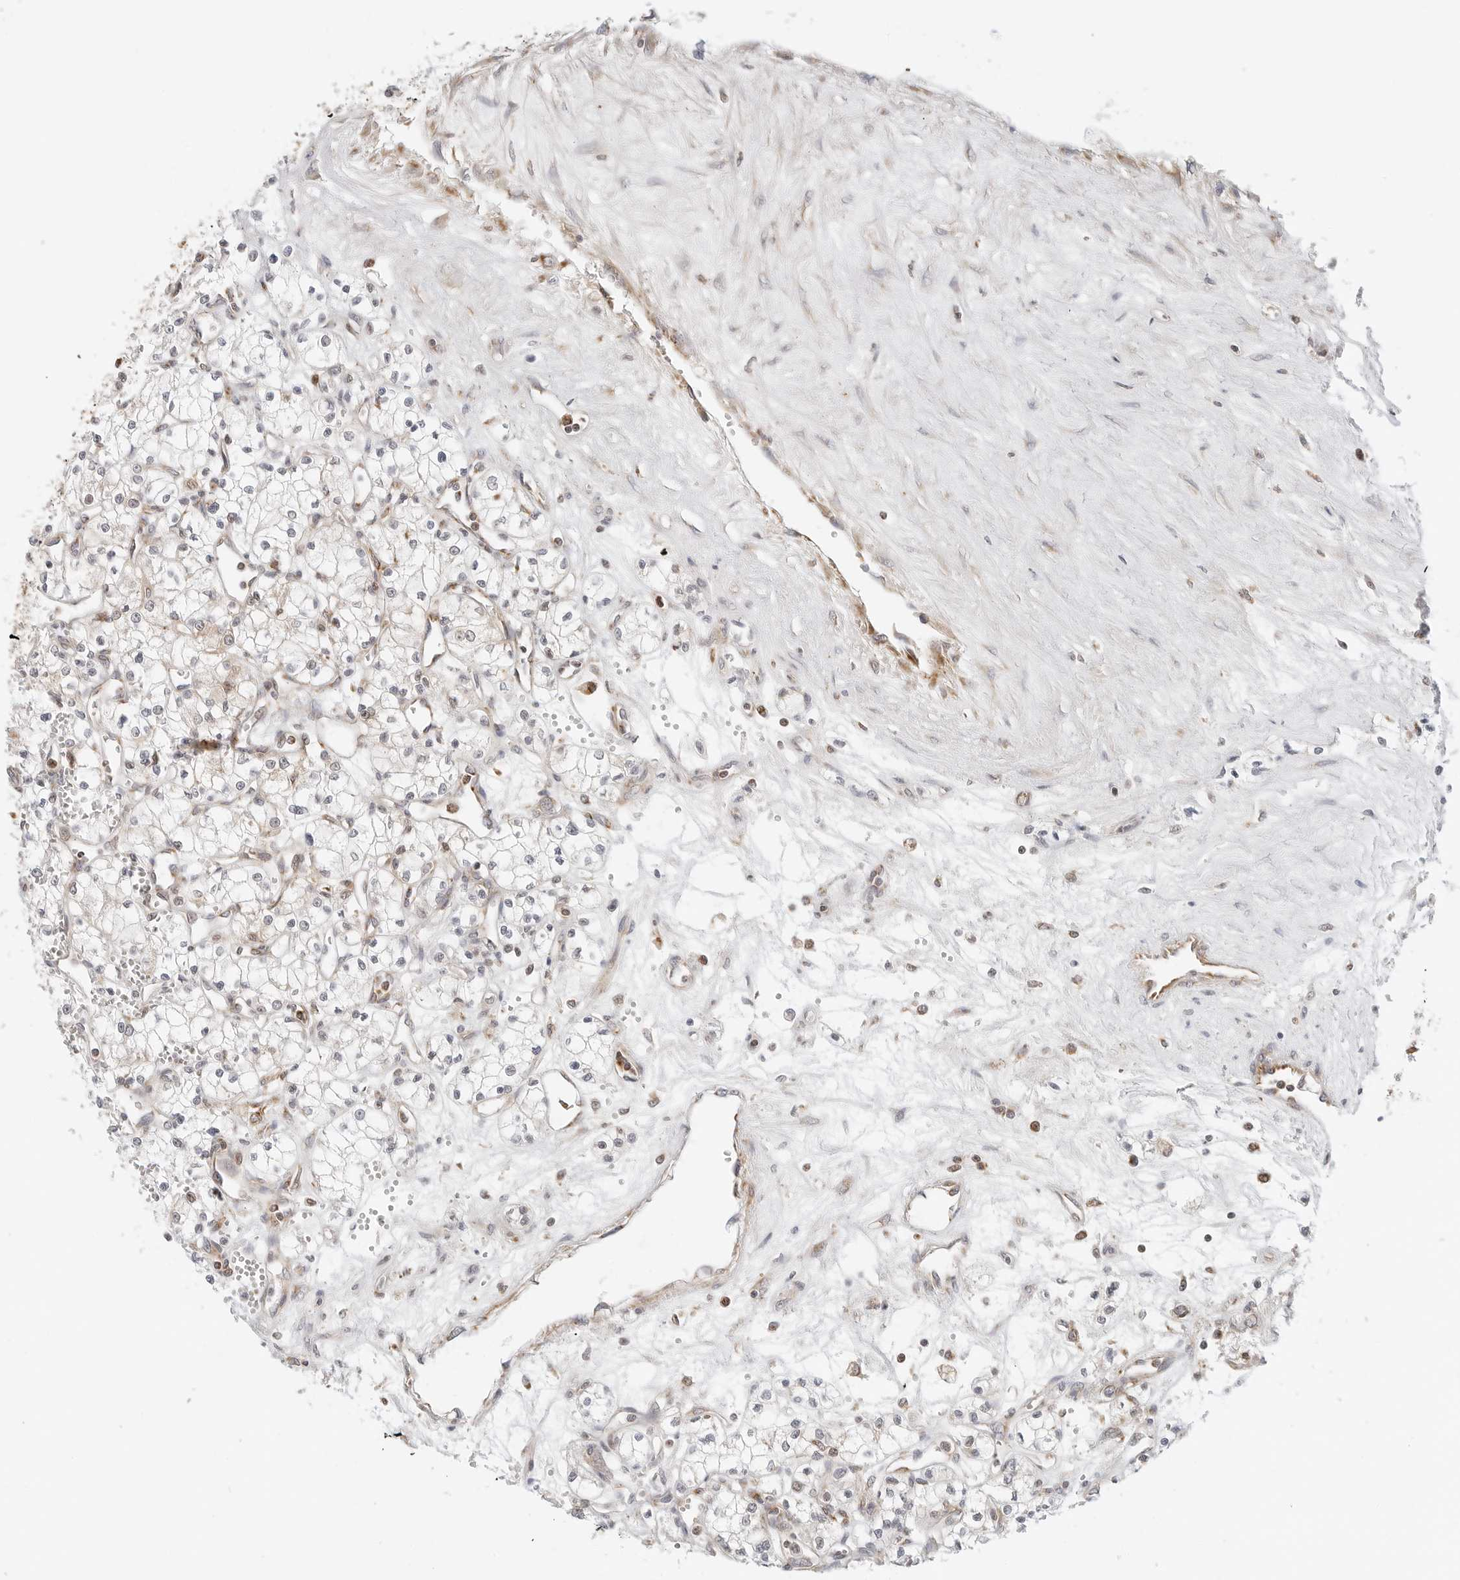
{"staining": {"intensity": "weak", "quantity": "<25%", "location": "cytoplasmic/membranous"}, "tissue": "renal cancer", "cell_type": "Tumor cells", "image_type": "cancer", "snomed": [{"axis": "morphology", "description": "Adenocarcinoma, NOS"}, {"axis": "topography", "description": "Kidney"}], "caption": "This is an immunohistochemistry (IHC) photomicrograph of renal adenocarcinoma. There is no expression in tumor cells.", "gene": "DYRK4", "patient": {"sex": "male", "age": 59}}